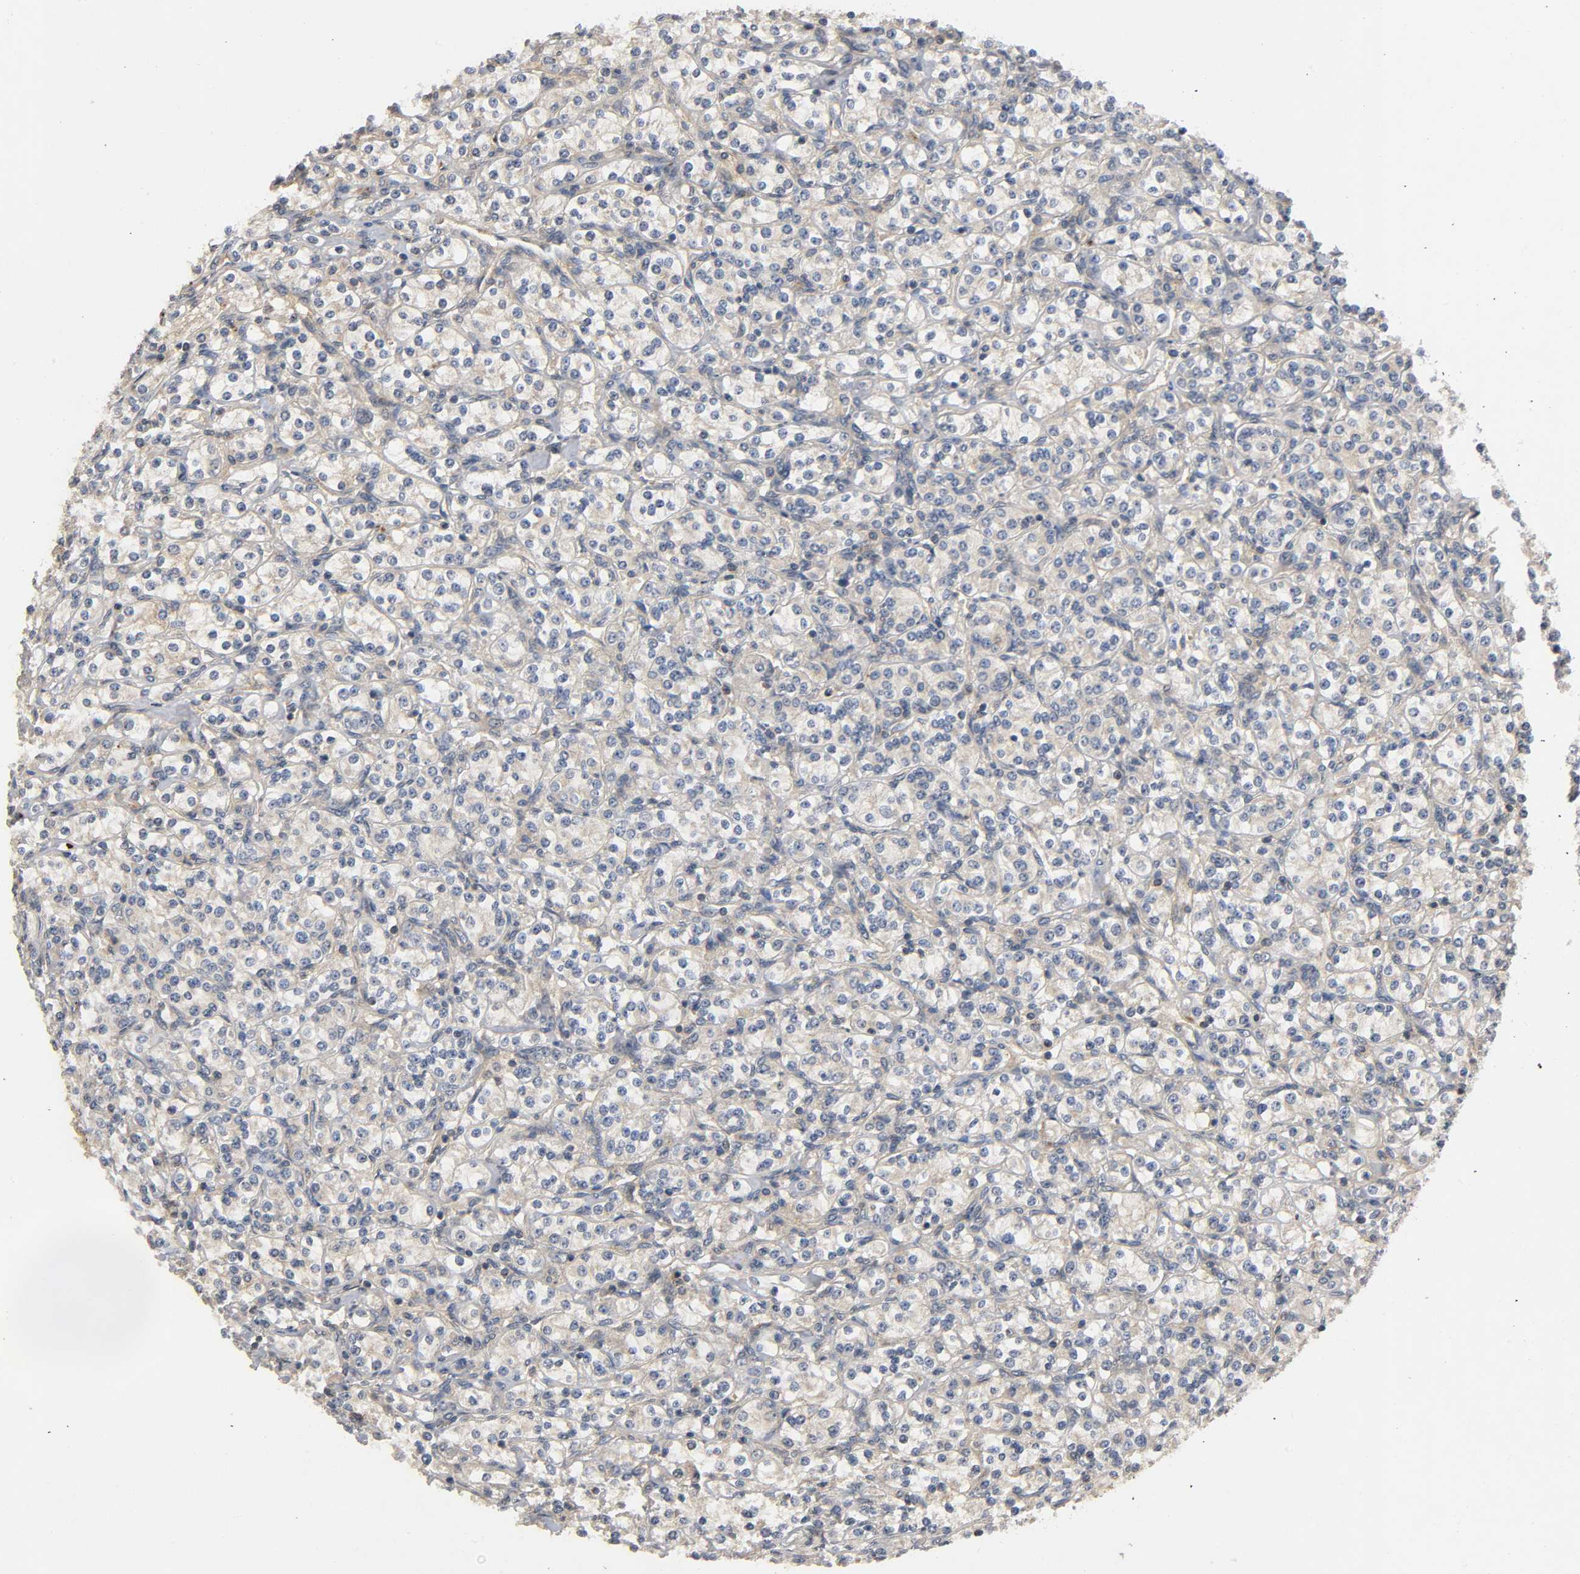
{"staining": {"intensity": "weak", "quantity": "25%-75%", "location": "cytoplasmic/membranous"}, "tissue": "renal cancer", "cell_type": "Tumor cells", "image_type": "cancer", "snomed": [{"axis": "morphology", "description": "Adenocarcinoma, NOS"}, {"axis": "topography", "description": "Kidney"}], "caption": "Tumor cells show low levels of weak cytoplasmic/membranous expression in about 25%-75% of cells in human renal cancer.", "gene": "IKBKB", "patient": {"sex": "male", "age": 77}}